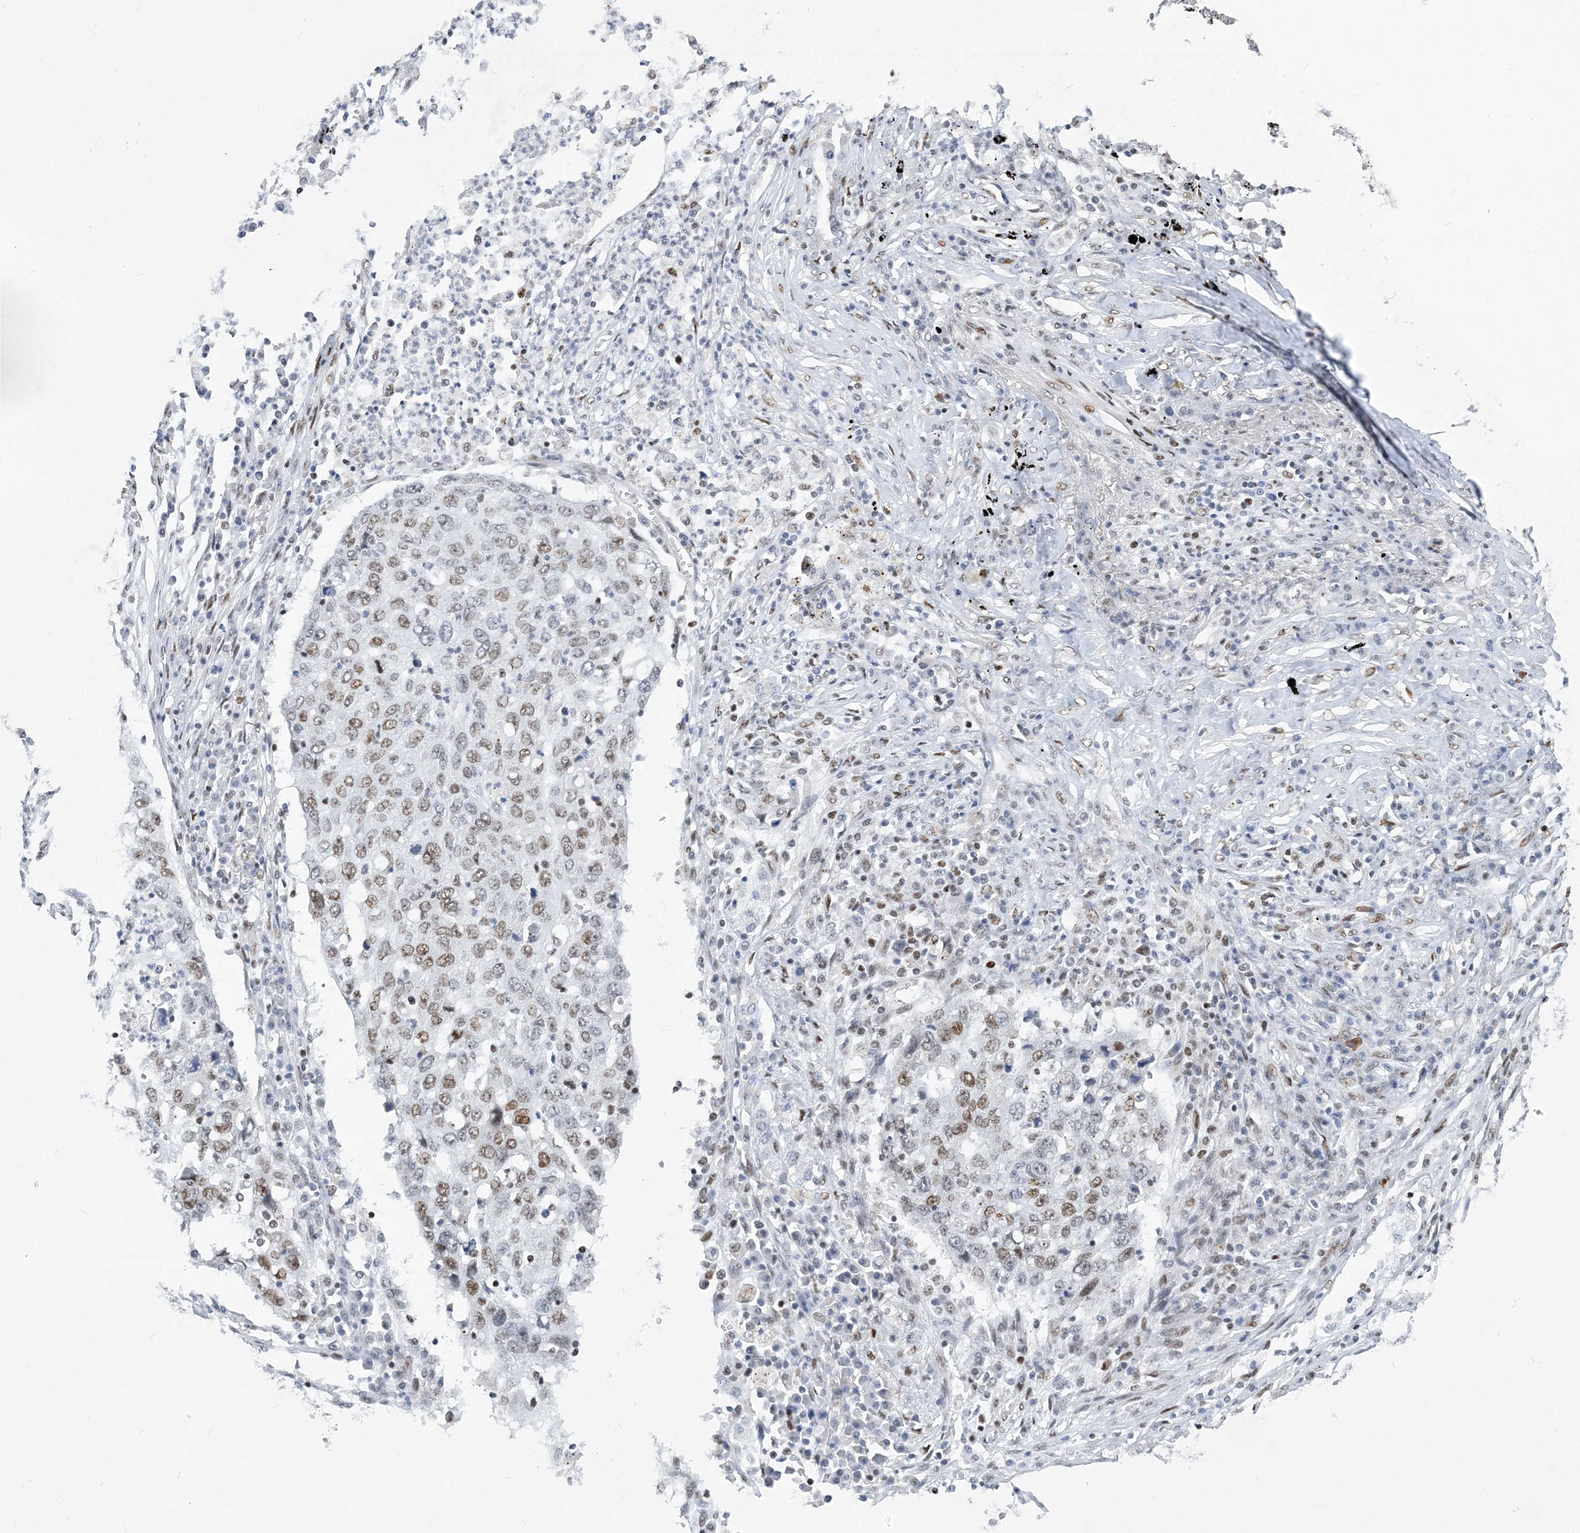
{"staining": {"intensity": "moderate", "quantity": ">75%", "location": "nuclear"}, "tissue": "lung cancer", "cell_type": "Tumor cells", "image_type": "cancer", "snomed": [{"axis": "morphology", "description": "Squamous cell carcinoma, NOS"}, {"axis": "topography", "description": "Lung"}], "caption": "The histopathology image shows staining of lung squamous cell carcinoma, revealing moderate nuclear protein expression (brown color) within tumor cells. Using DAB (brown) and hematoxylin (blue) stains, captured at high magnification using brightfield microscopy.", "gene": "ZBTB7A", "patient": {"sex": "female", "age": 63}}